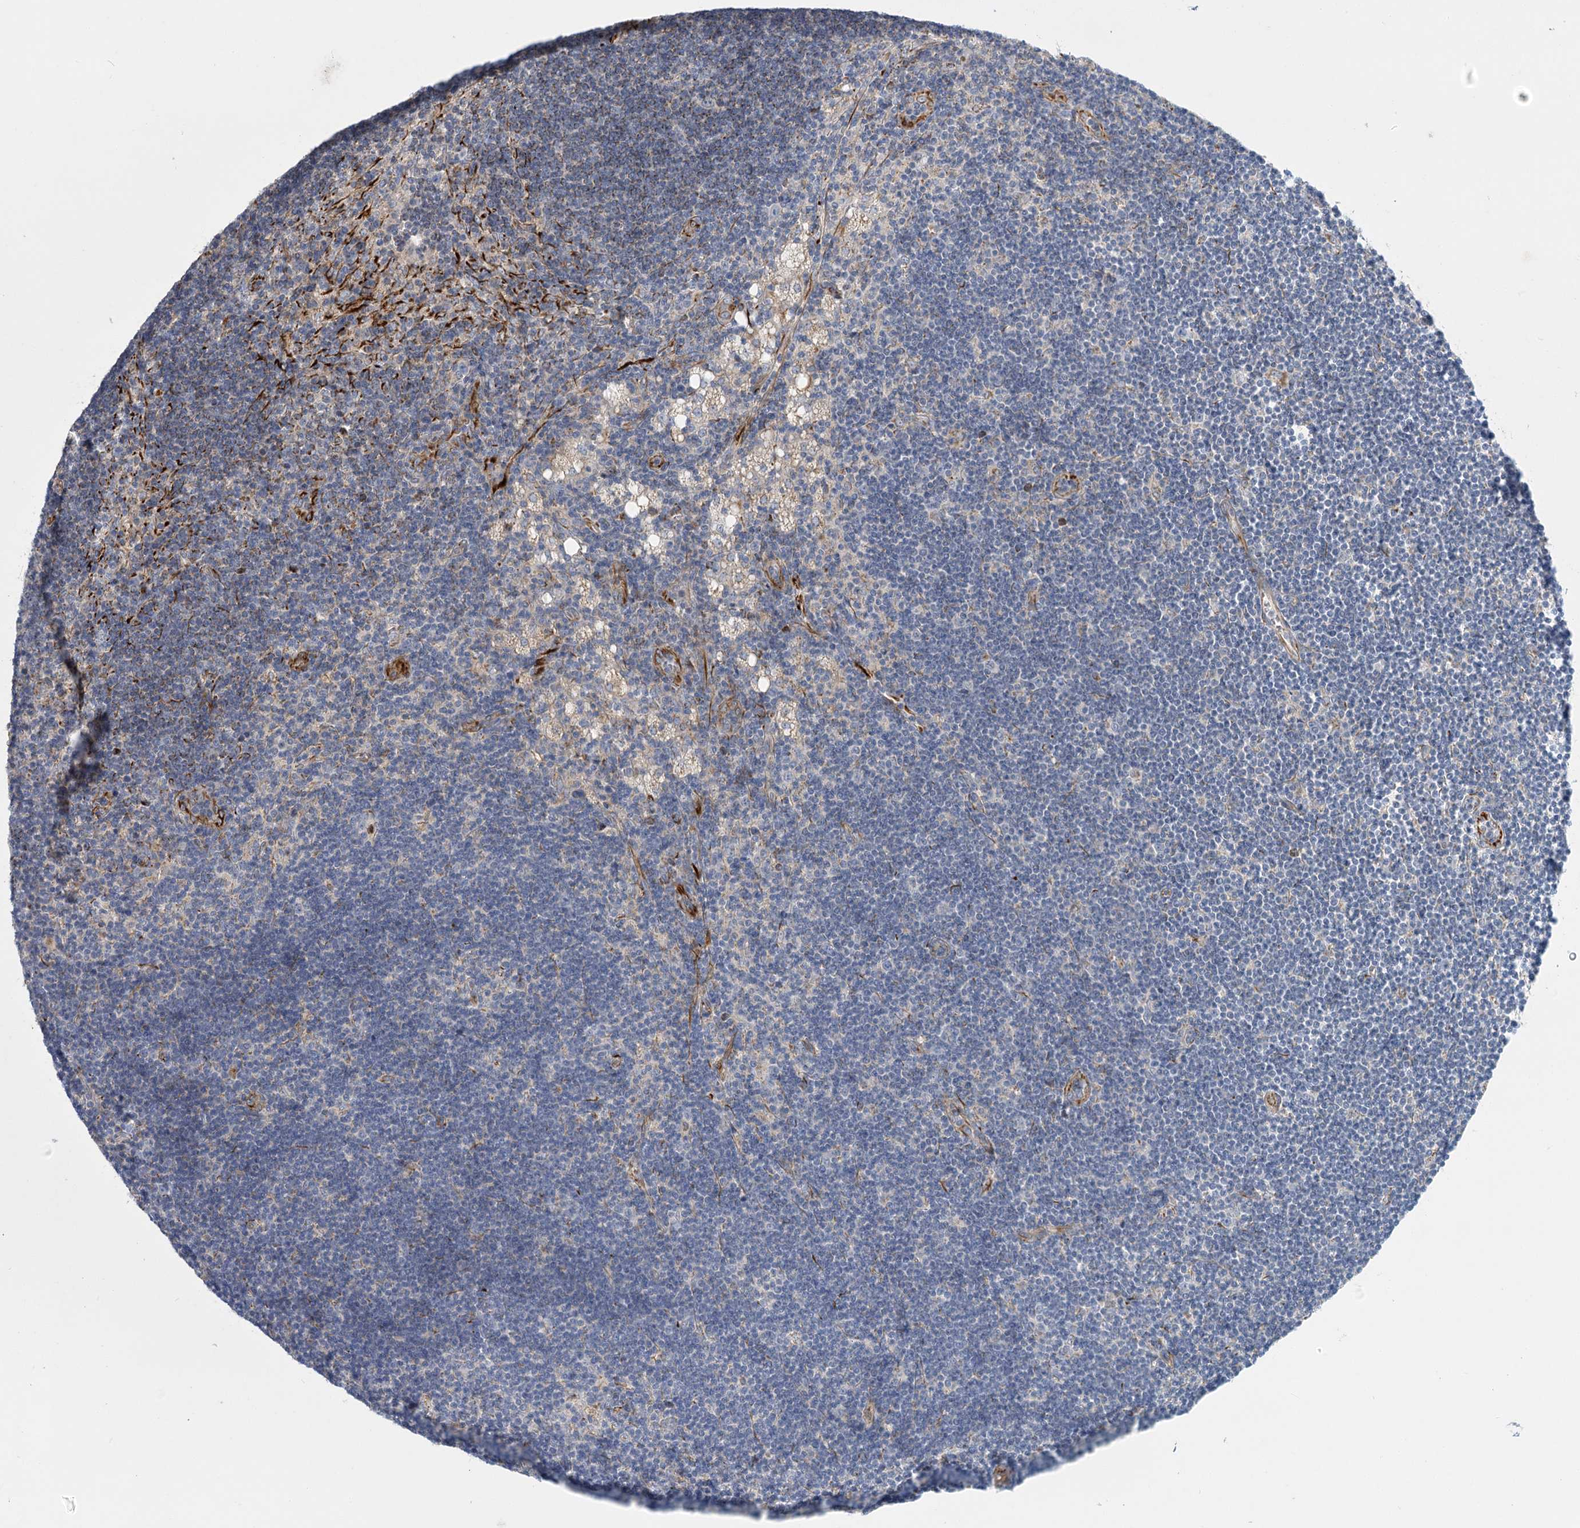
{"staining": {"intensity": "negative", "quantity": "none", "location": "none"}, "tissue": "lymph node", "cell_type": "Germinal center cells", "image_type": "normal", "snomed": [{"axis": "morphology", "description": "Normal tissue, NOS"}, {"axis": "topography", "description": "Lymph node"}], "caption": "Germinal center cells are negative for protein expression in normal human lymph node. The staining was performed using DAB to visualize the protein expression in brown, while the nuclei were stained in blue with hematoxylin (Magnification: 20x).", "gene": "DHTKD1", "patient": {"sex": "male", "age": 24}}